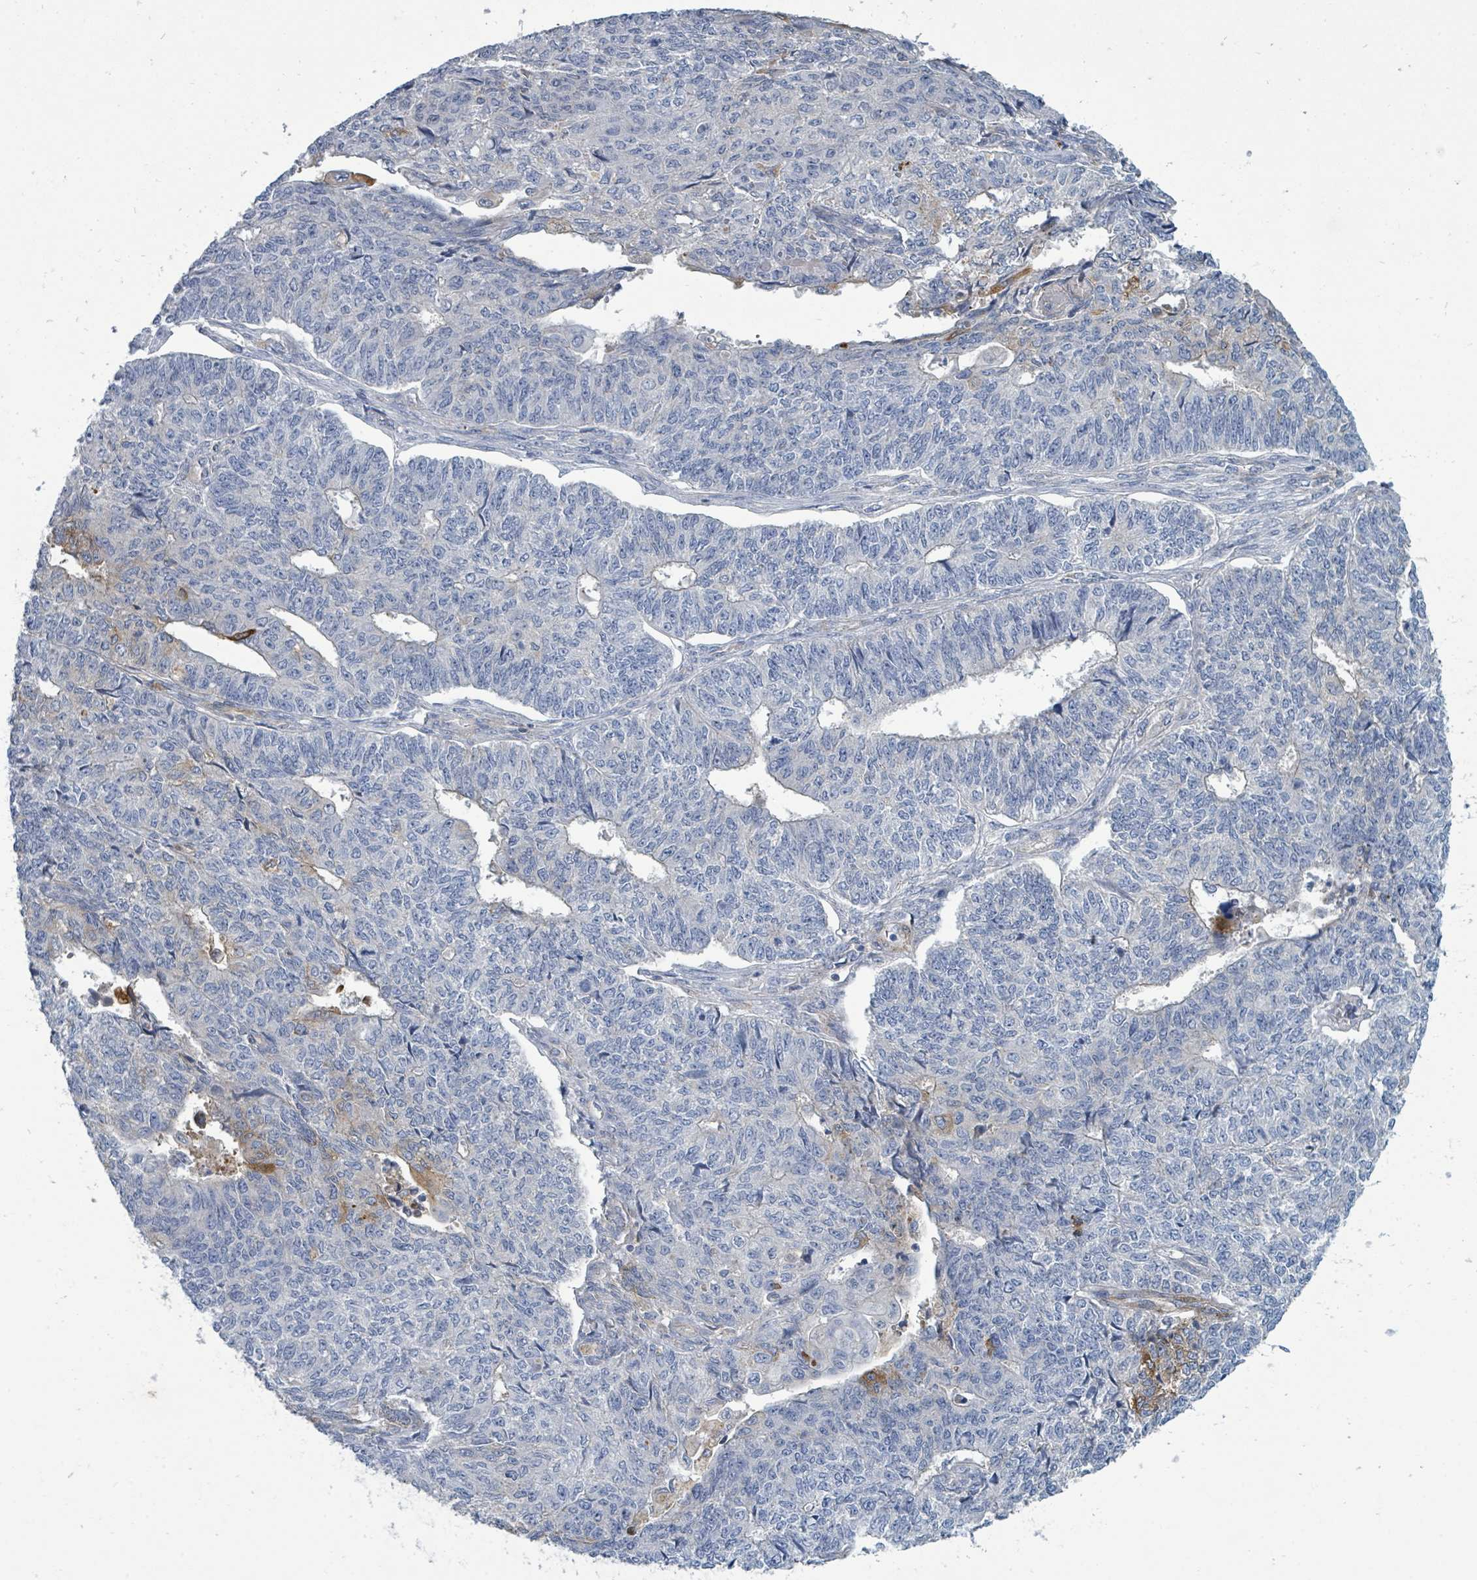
{"staining": {"intensity": "strong", "quantity": "<25%", "location": "cytoplasmic/membranous"}, "tissue": "endometrial cancer", "cell_type": "Tumor cells", "image_type": "cancer", "snomed": [{"axis": "morphology", "description": "Adenocarcinoma, NOS"}, {"axis": "topography", "description": "Endometrium"}], "caption": "About <25% of tumor cells in endometrial cancer reveal strong cytoplasmic/membranous protein expression as visualized by brown immunohistochemical staining.", "gene": "IFIT1", "patient": {"sex": "female", "age": 32}}